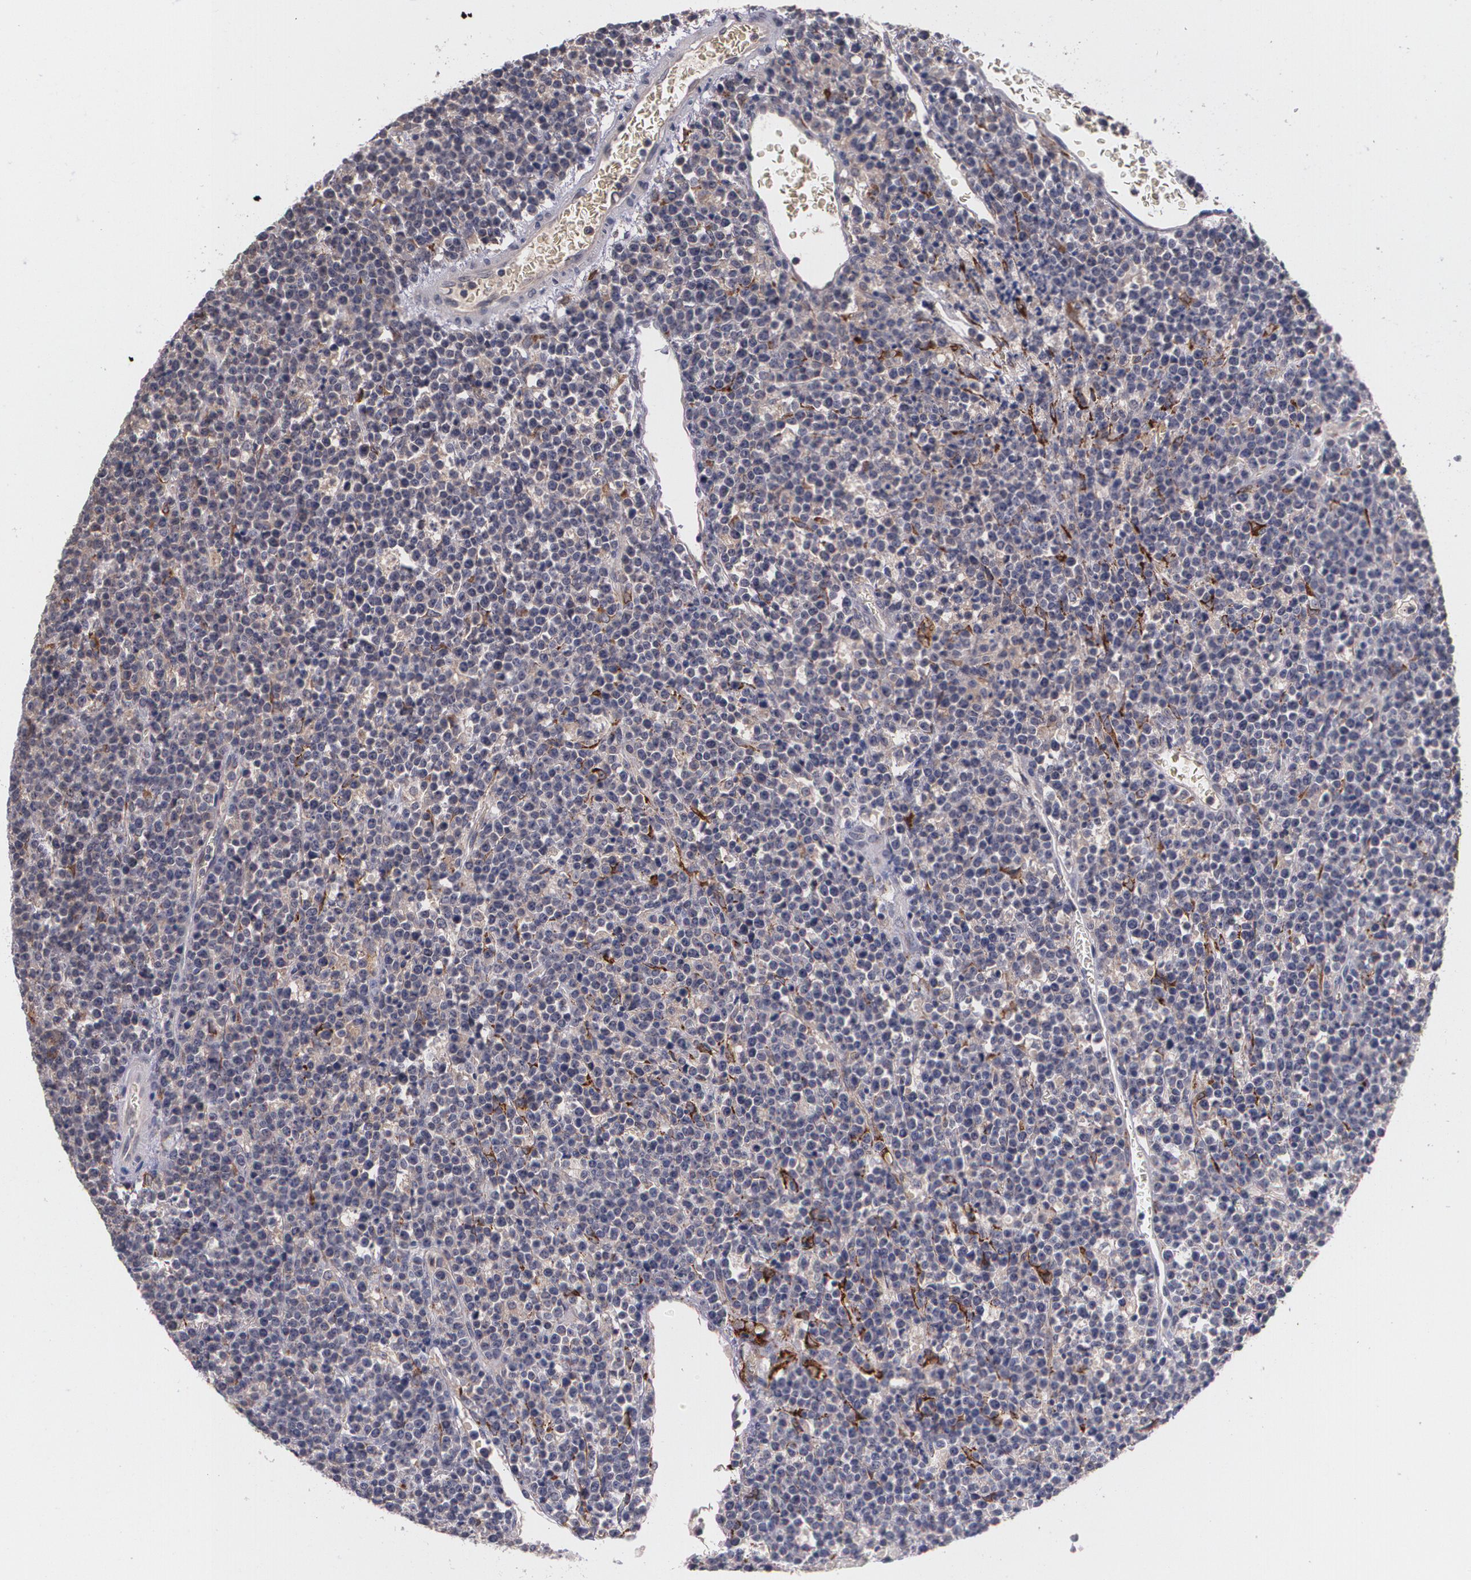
{"staining": {"intensity": "negative", "quantity": "none", "location": "none"}, "tissue": "lymphoma", "cell_type": "Tumor cells", "image_type": "cancer", "snomed": [{"axis": "morphology", "description": "Malignant lymphoma, non-Hodgkin's type, High grade"}, {"axis": "topography", "description": "Ovary"}], "caption": "This is a micrograph of immunohistochemistry (IHC) staining of lymphoma, which shows no positivity in tumor cells.", "gene": "IFNGR2", "patient": {"sex": "female", "age": 56}}